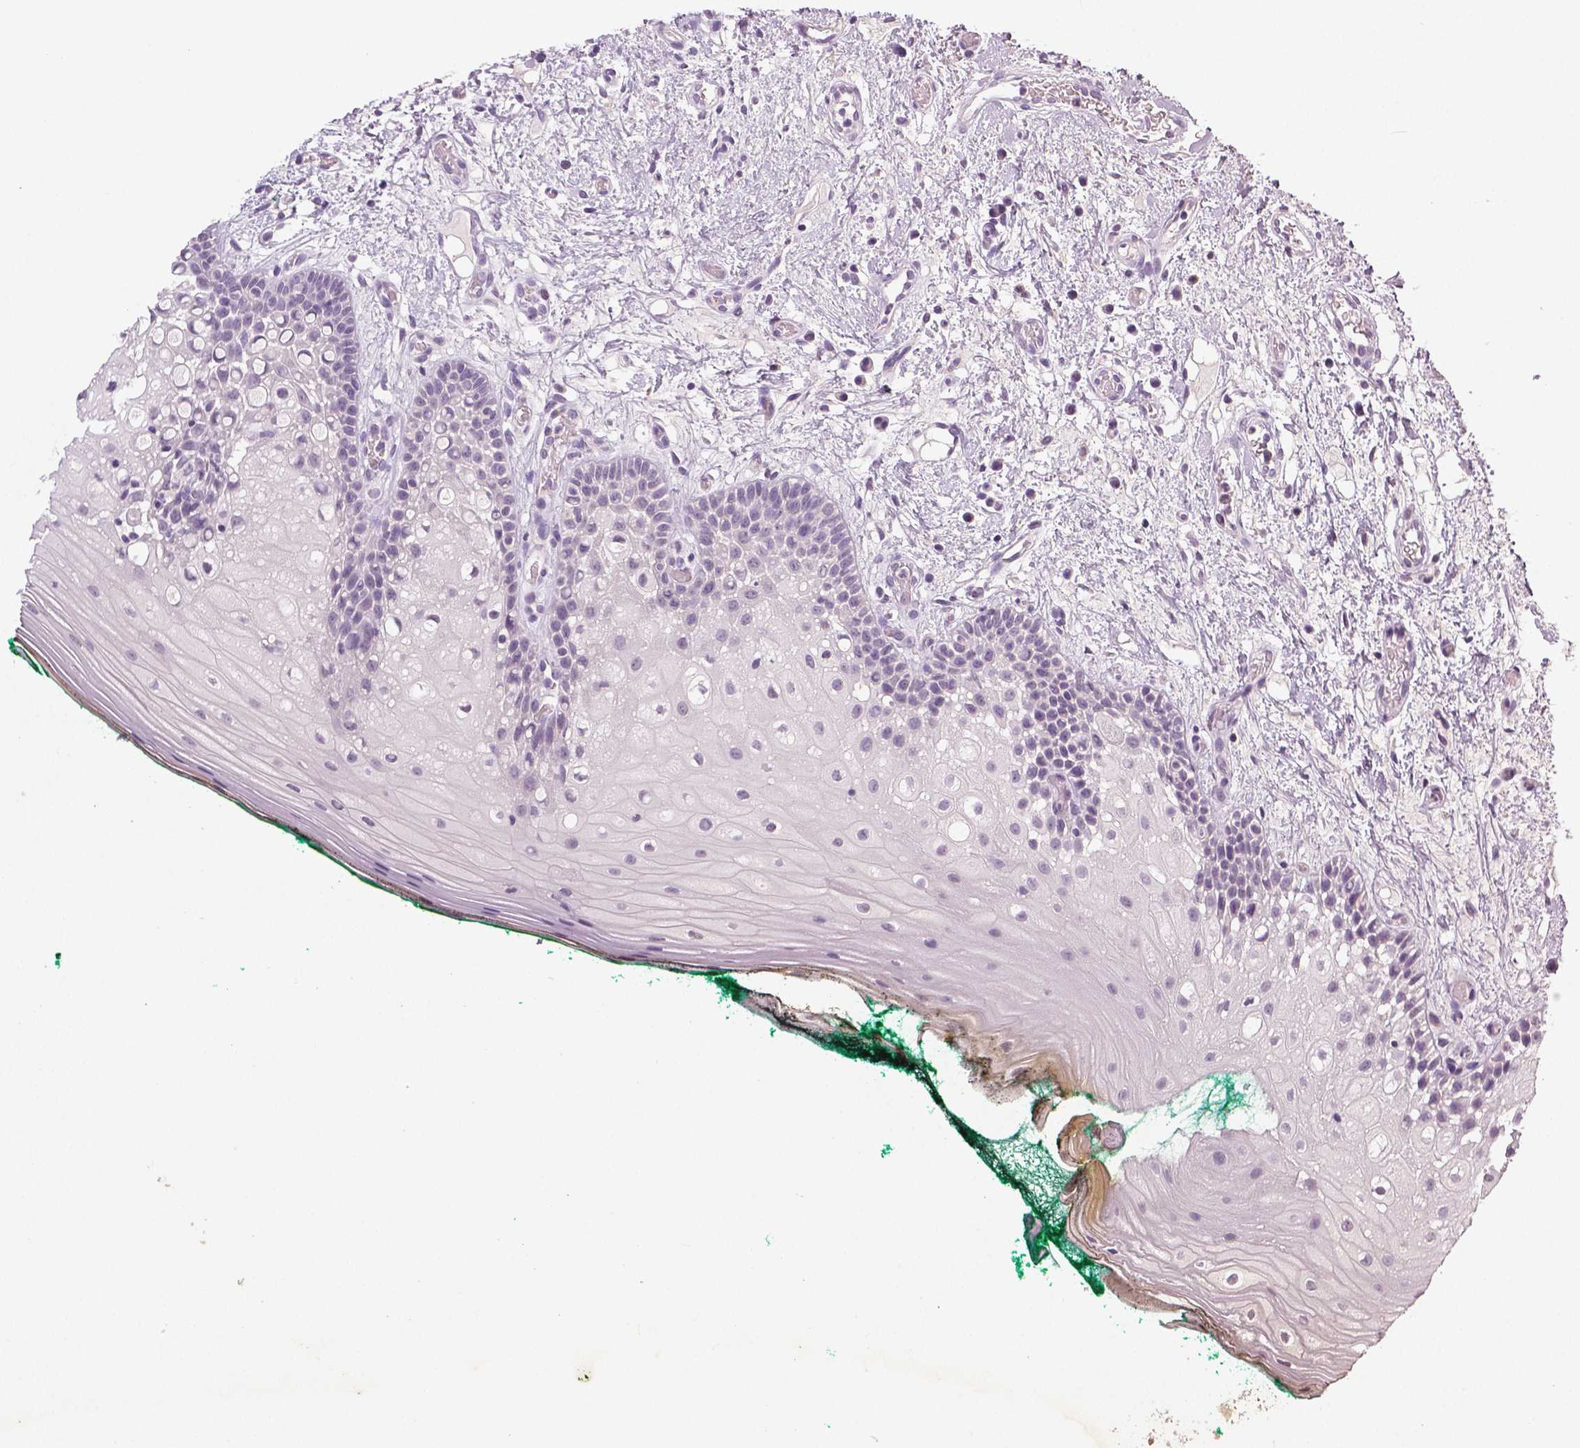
{"staining": {"intensity": "negative", "quantity": "none", "location": "none"}, "tissue": "oral mucosa", "cell_type": "Squamous epithelial cells", "image_type": "normal", "snomed": [{"axis": "morphology", "description": "Normal tissue, NOS"}, {"axis": "topography", "description": "Oral tissue"}], "caption": "An image of human oral mucosa is negative for staining in squamous epithelial cells. The staining is performed using DAB brown chromogen with nuclei counter-stained in using hematoxylin.", "gene": "NECAB1", "patient": {"sex": "female", "age": 83}}